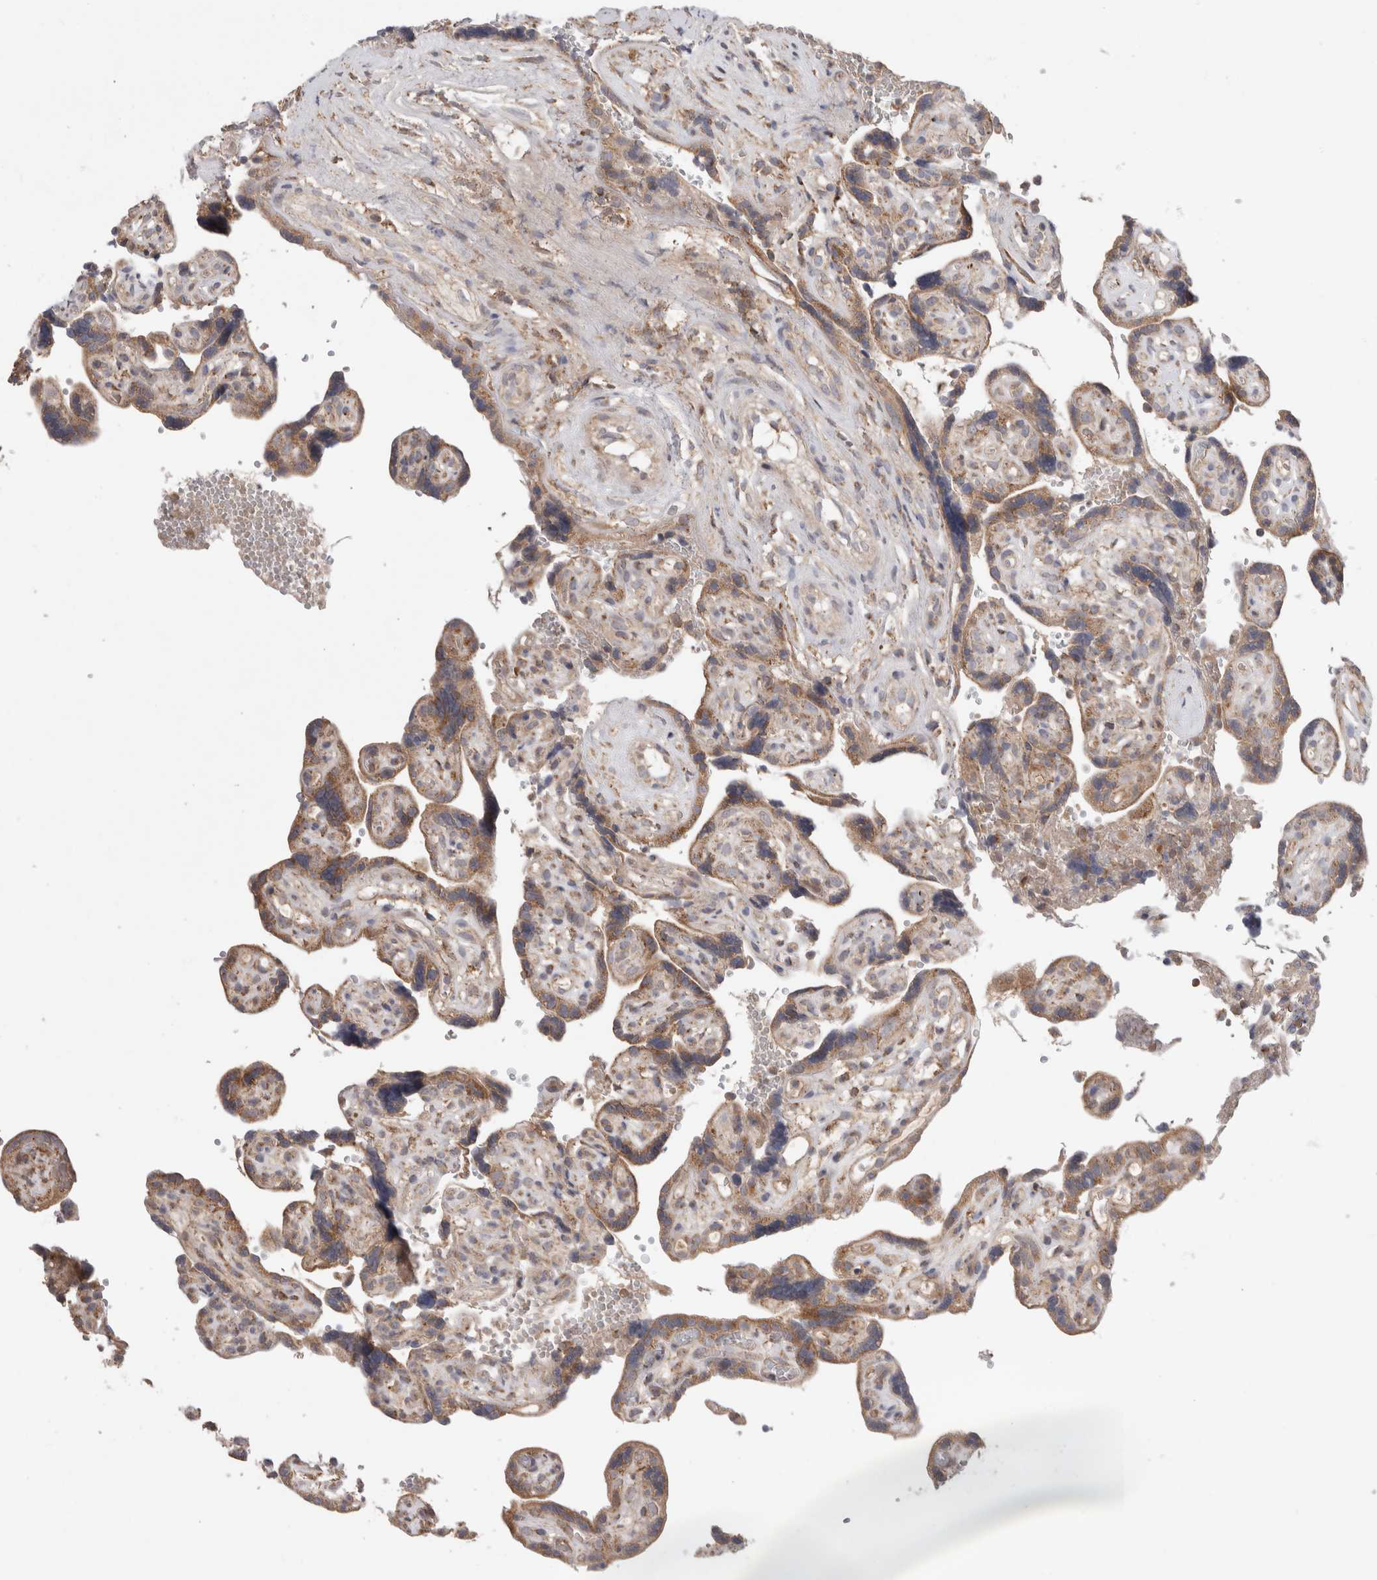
{"staining": {"intensity": "moderate", "quantity": ">75%", "location": "cytoplasmic/membranous"}, "tissue": "placenta", "cell_type": "Decidual cells", "image_type": "normal", "snomed": [{"axis": "morphology", "description": "Normal tissue, NOS"}, {"axis": "topography", "description": "Placenta"}], "caption": "Protein staining of normal placenta shows moderate cytoplasmic/membranous staining in about >75% of decidual cells. (DAB = brown stain, brightfield microscopy at high magnification).", "gene": "KIF21B", "patient": {"sex": "female", "age": 30}}